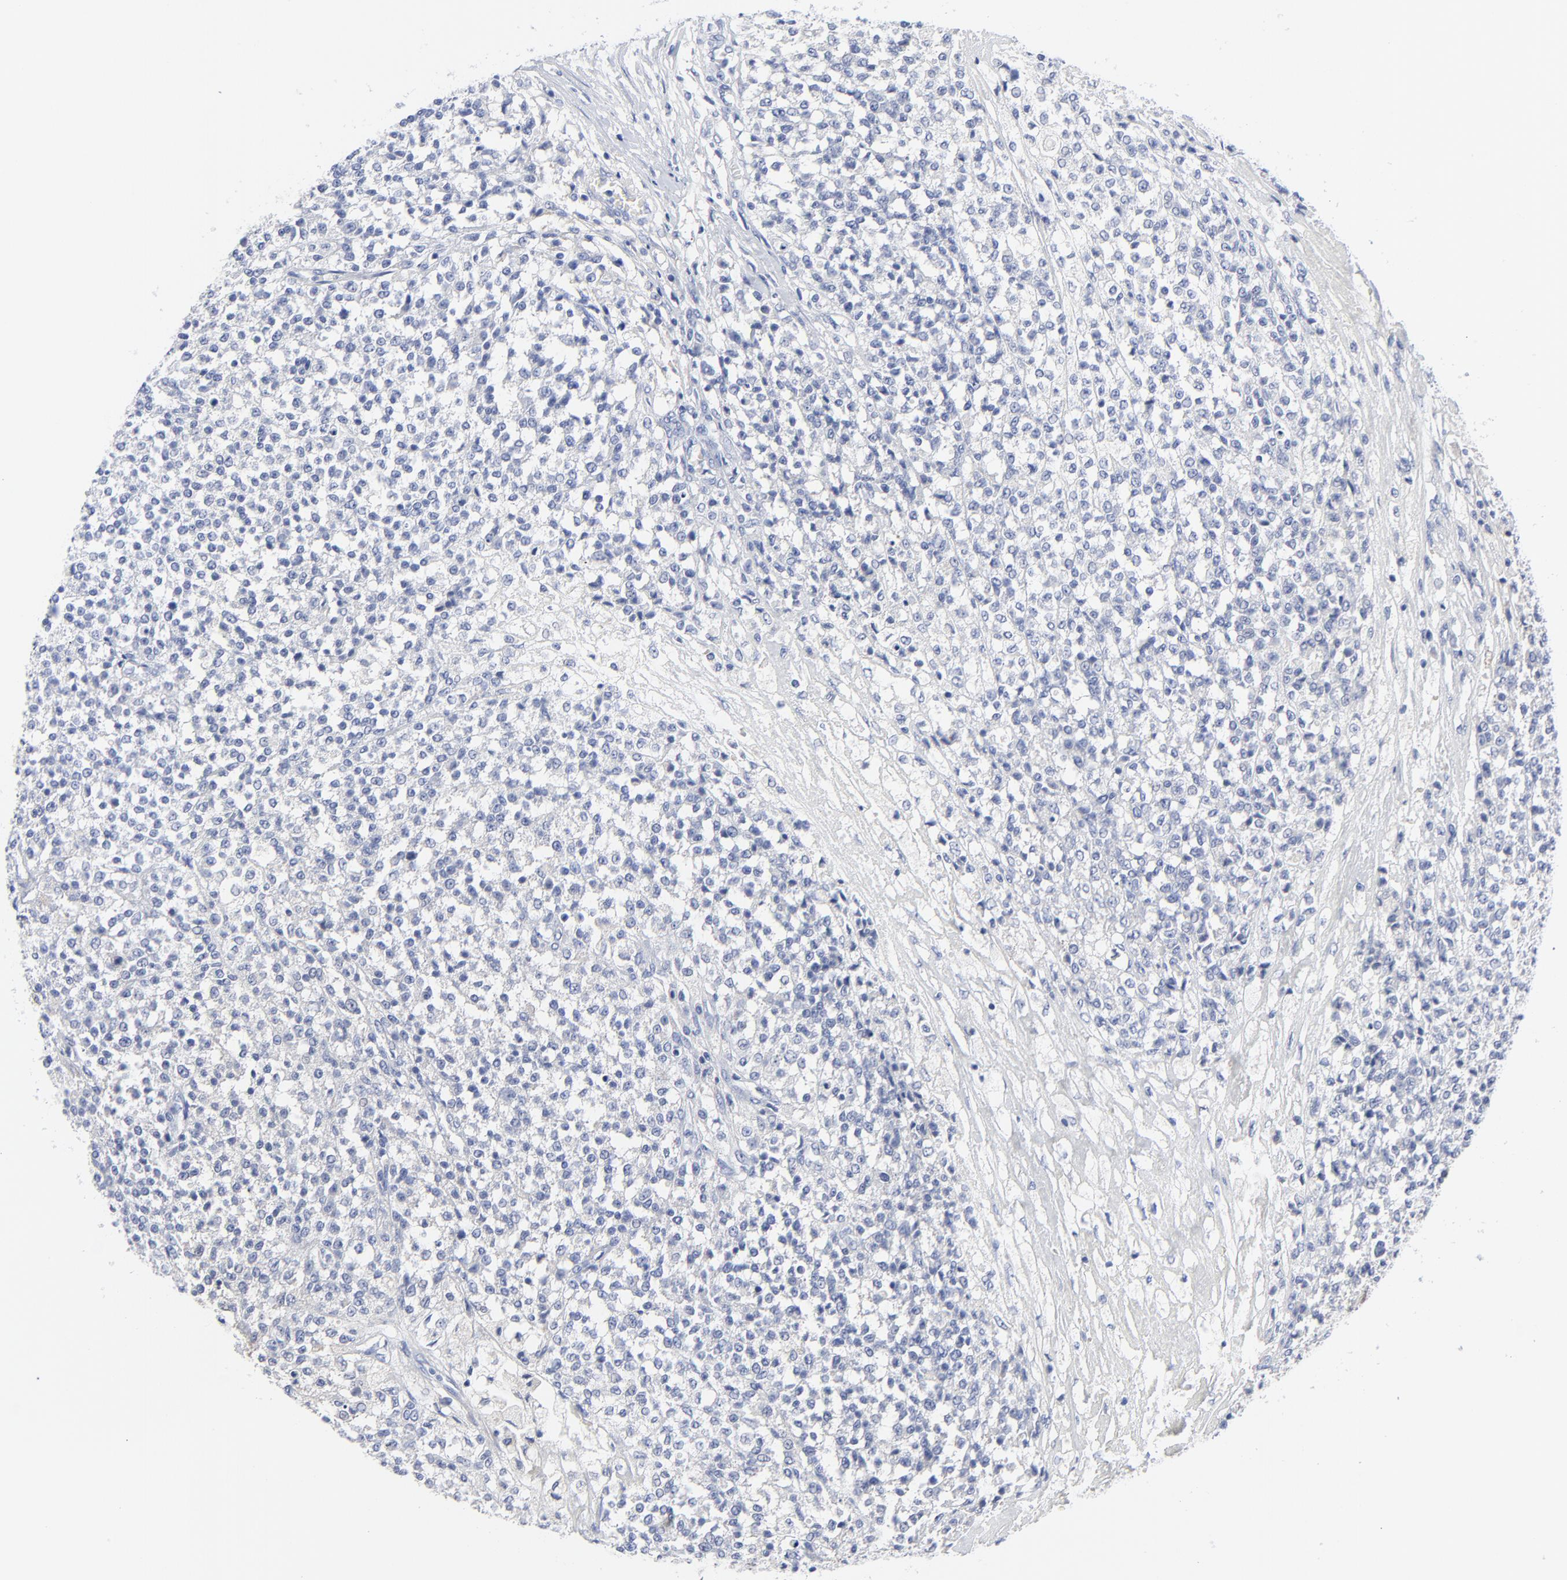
{"staining": {"intensity": "negative", "quantity": "none", "location": "none"}, "tissue": "testis cancer", "cell_type": "Tumor cells", "image_type": "cancer", "snomed": [{"axis": "morphology", "description": "Seminoma, NOS"}, {"axis": "topography", "description": "Testis"}], "caption": "An immunohistochemistry (IHC) micrograph of testis cancer is shown. There is no staining in tumor cells of testis cancer.", "gene": "STAT2", "patient": {"sex": "male", "age": 59}}